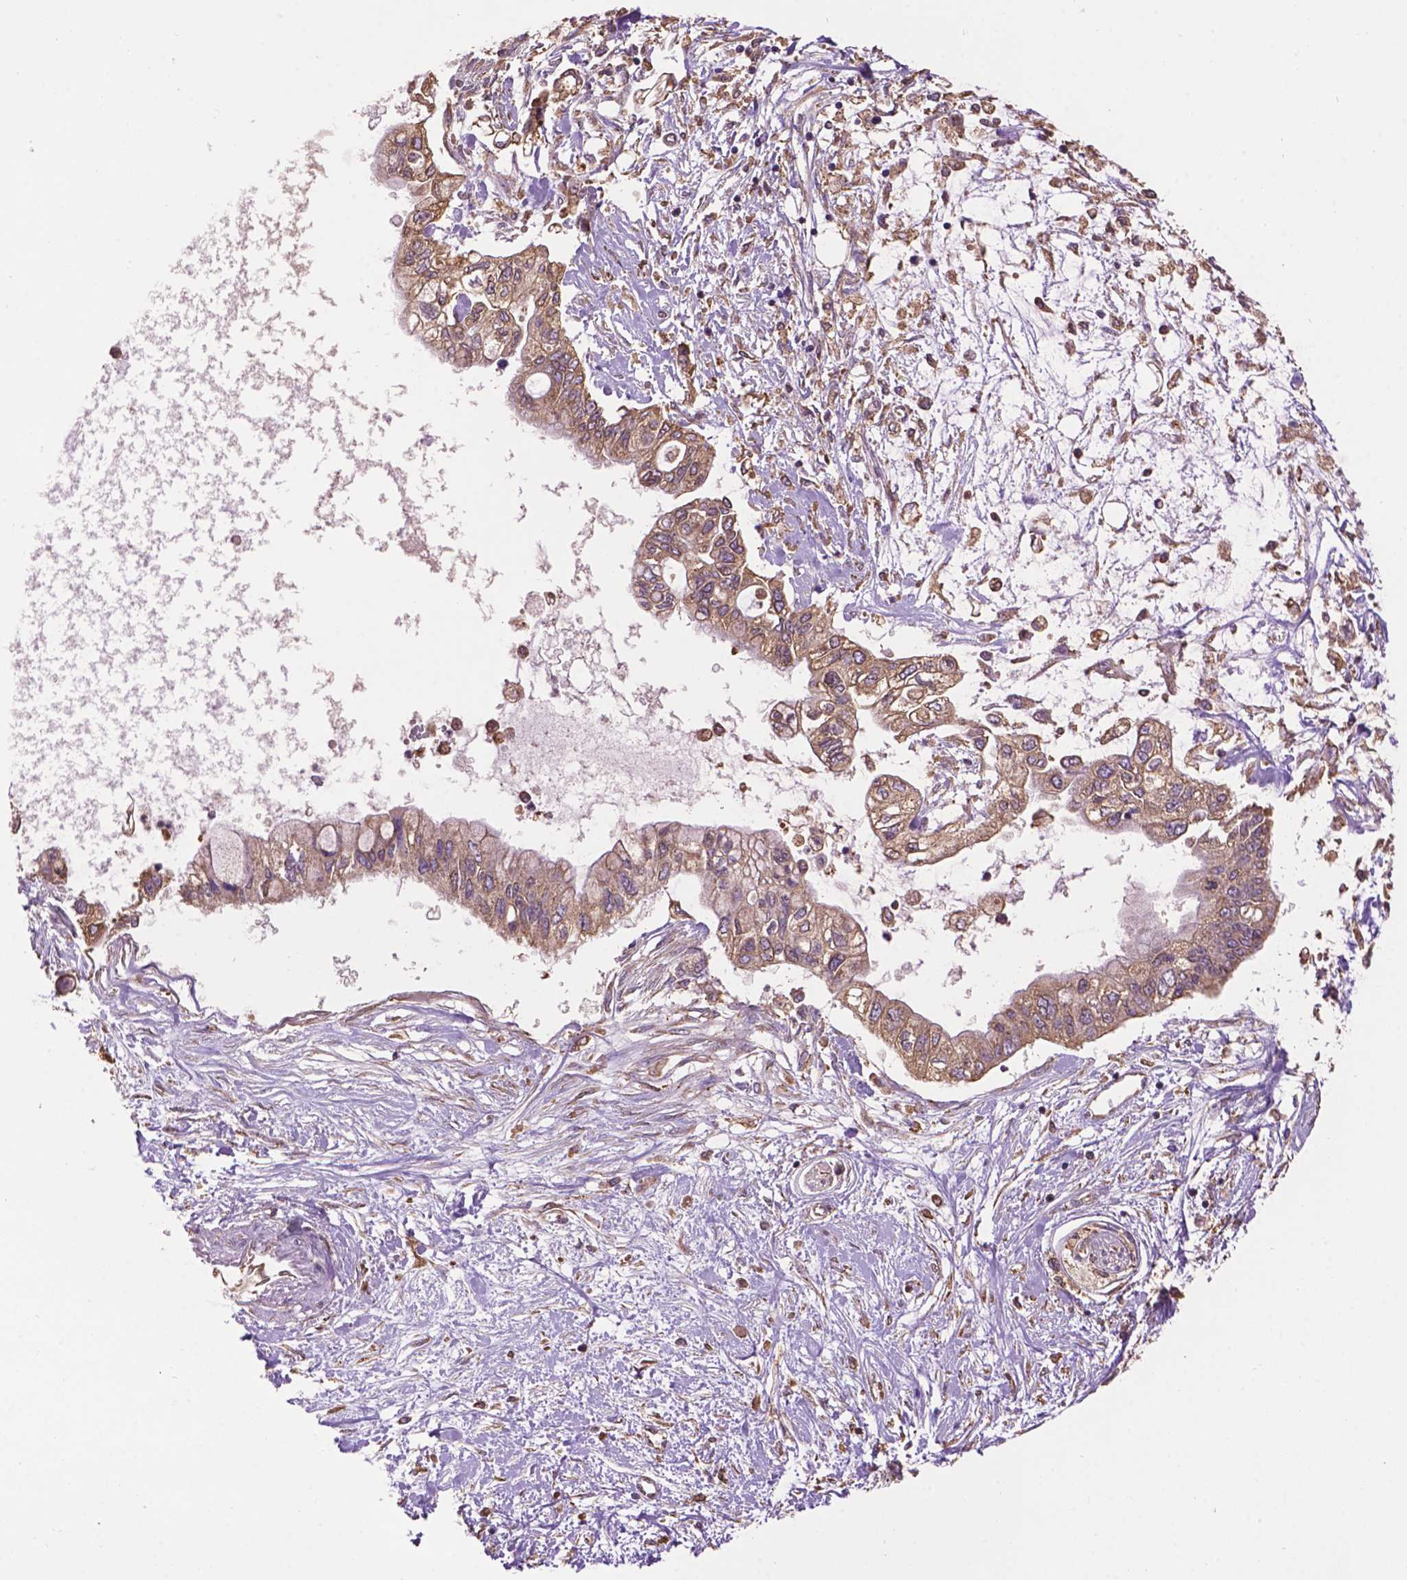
{"staining": {"intensity": "weak", "quantity": ">75%", "location": "cytoplasmic/membranous"}, "tissue": "pancreatic cancer", "cell_type": "Tumor cells", "image_type": "cancer", "snomed": [{"axis": "morphology", "description": "Adenocarcinoma, NOS"}, {"axis": "topography", "description": "Pancreas"}], "caption": "A high-resolution image shows immunohistochemistry staining of pancreatic cancer, which displays weak cytoplasmic/membranous staining in approximately >75% of tumor cells. Immunohistochemistry (ihc) stains the protein in brown and the nuclei are stained blue.", "gene": "PPP2R5E", "patient": {"sex": "female", "age": 77}}